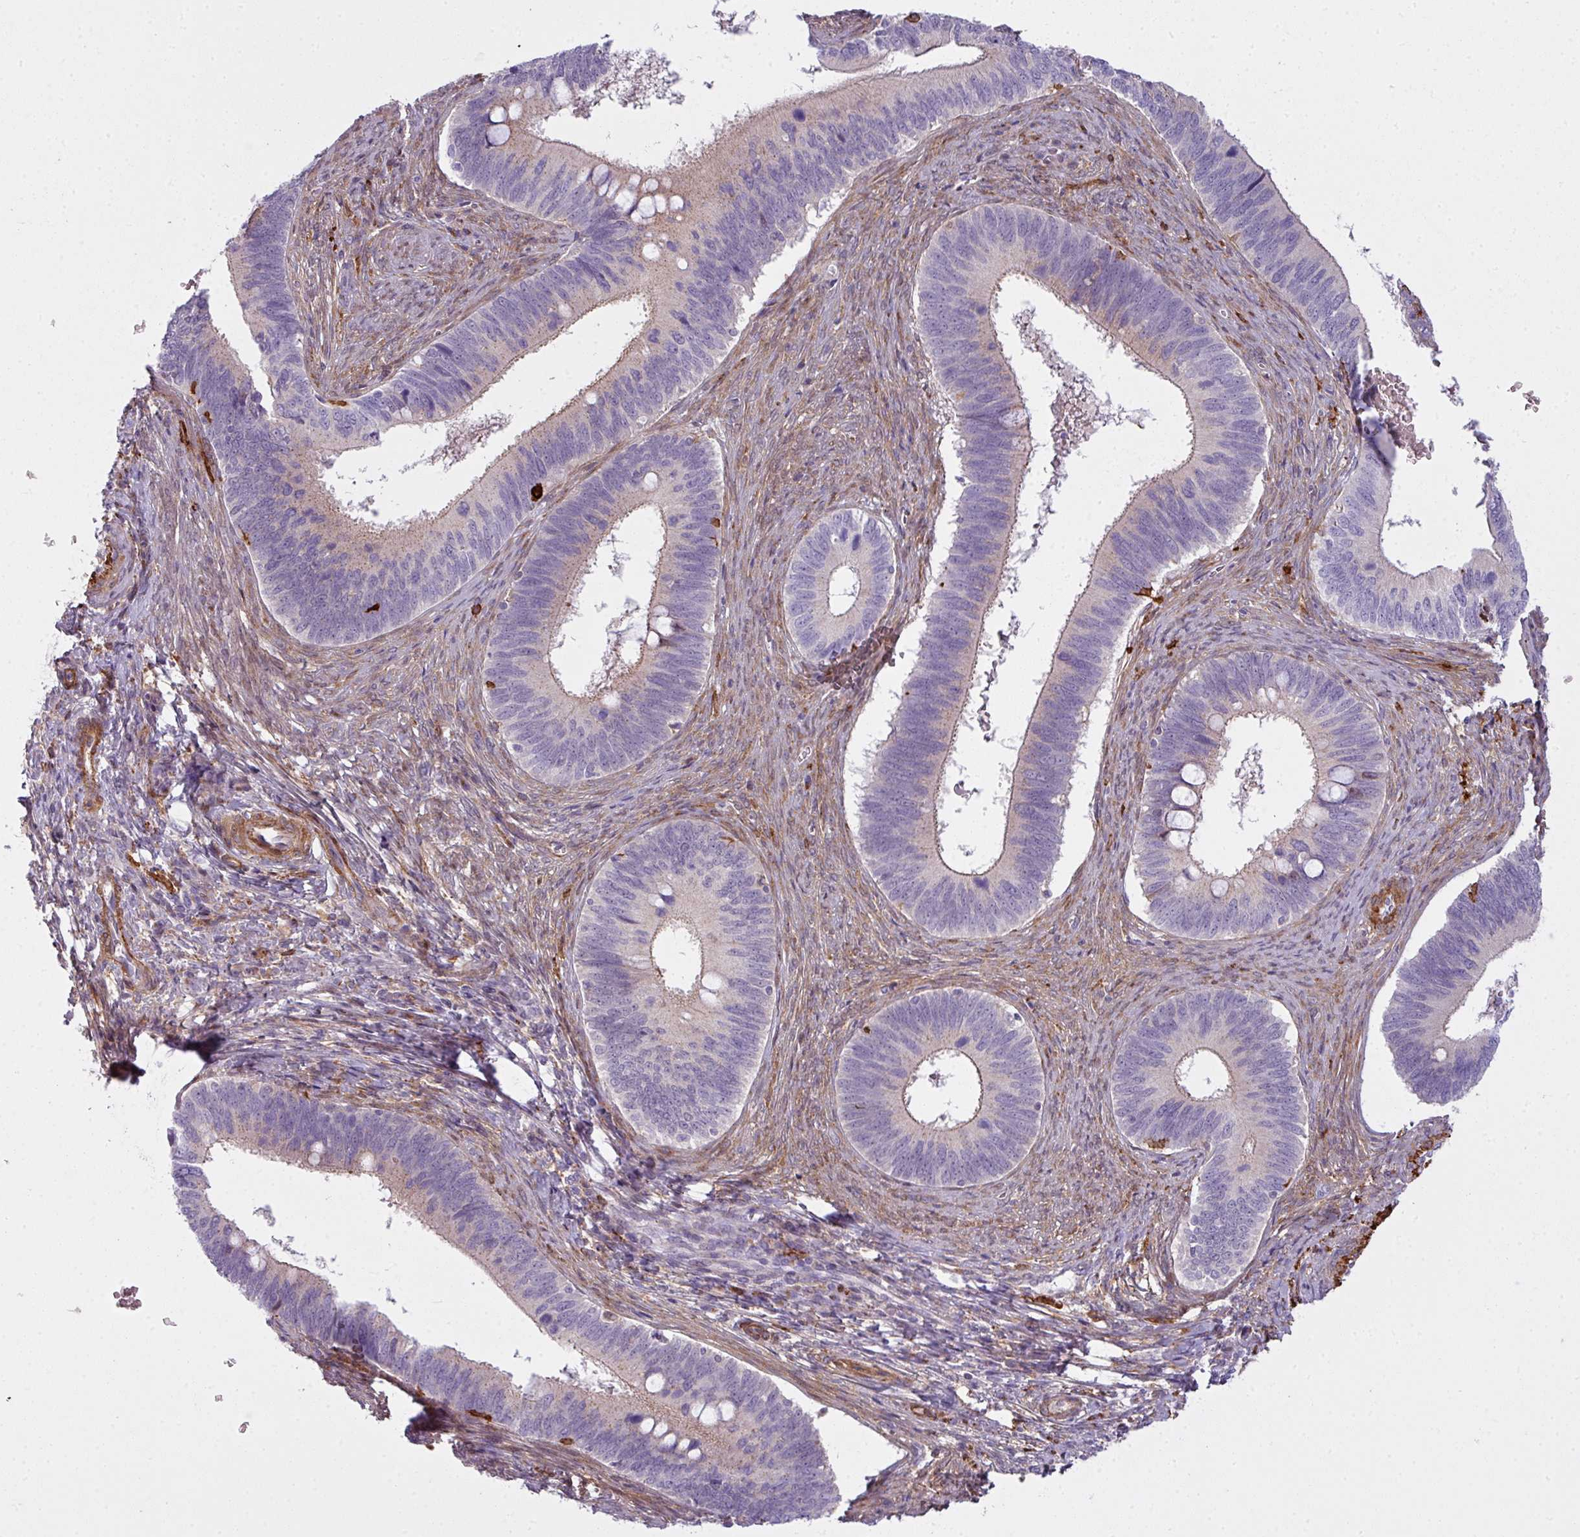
{"staining": {"intensity": "negative", "quantity": "none", "location": "none"}, "tissue": "cervical cancer", "cell_type": "Tumor cells", "image_type": "cancer", "snomed": [{"axis": "morphology", "description": "Adenocarcinoma, NOS"}, {"axis": "topography", "description": "Cervix"}], "caption": "Tumor cells are negative for protein expression in human cervical cancer.", "gene": "COL8A1", "patient": {"sex": "female", "age": 42}}